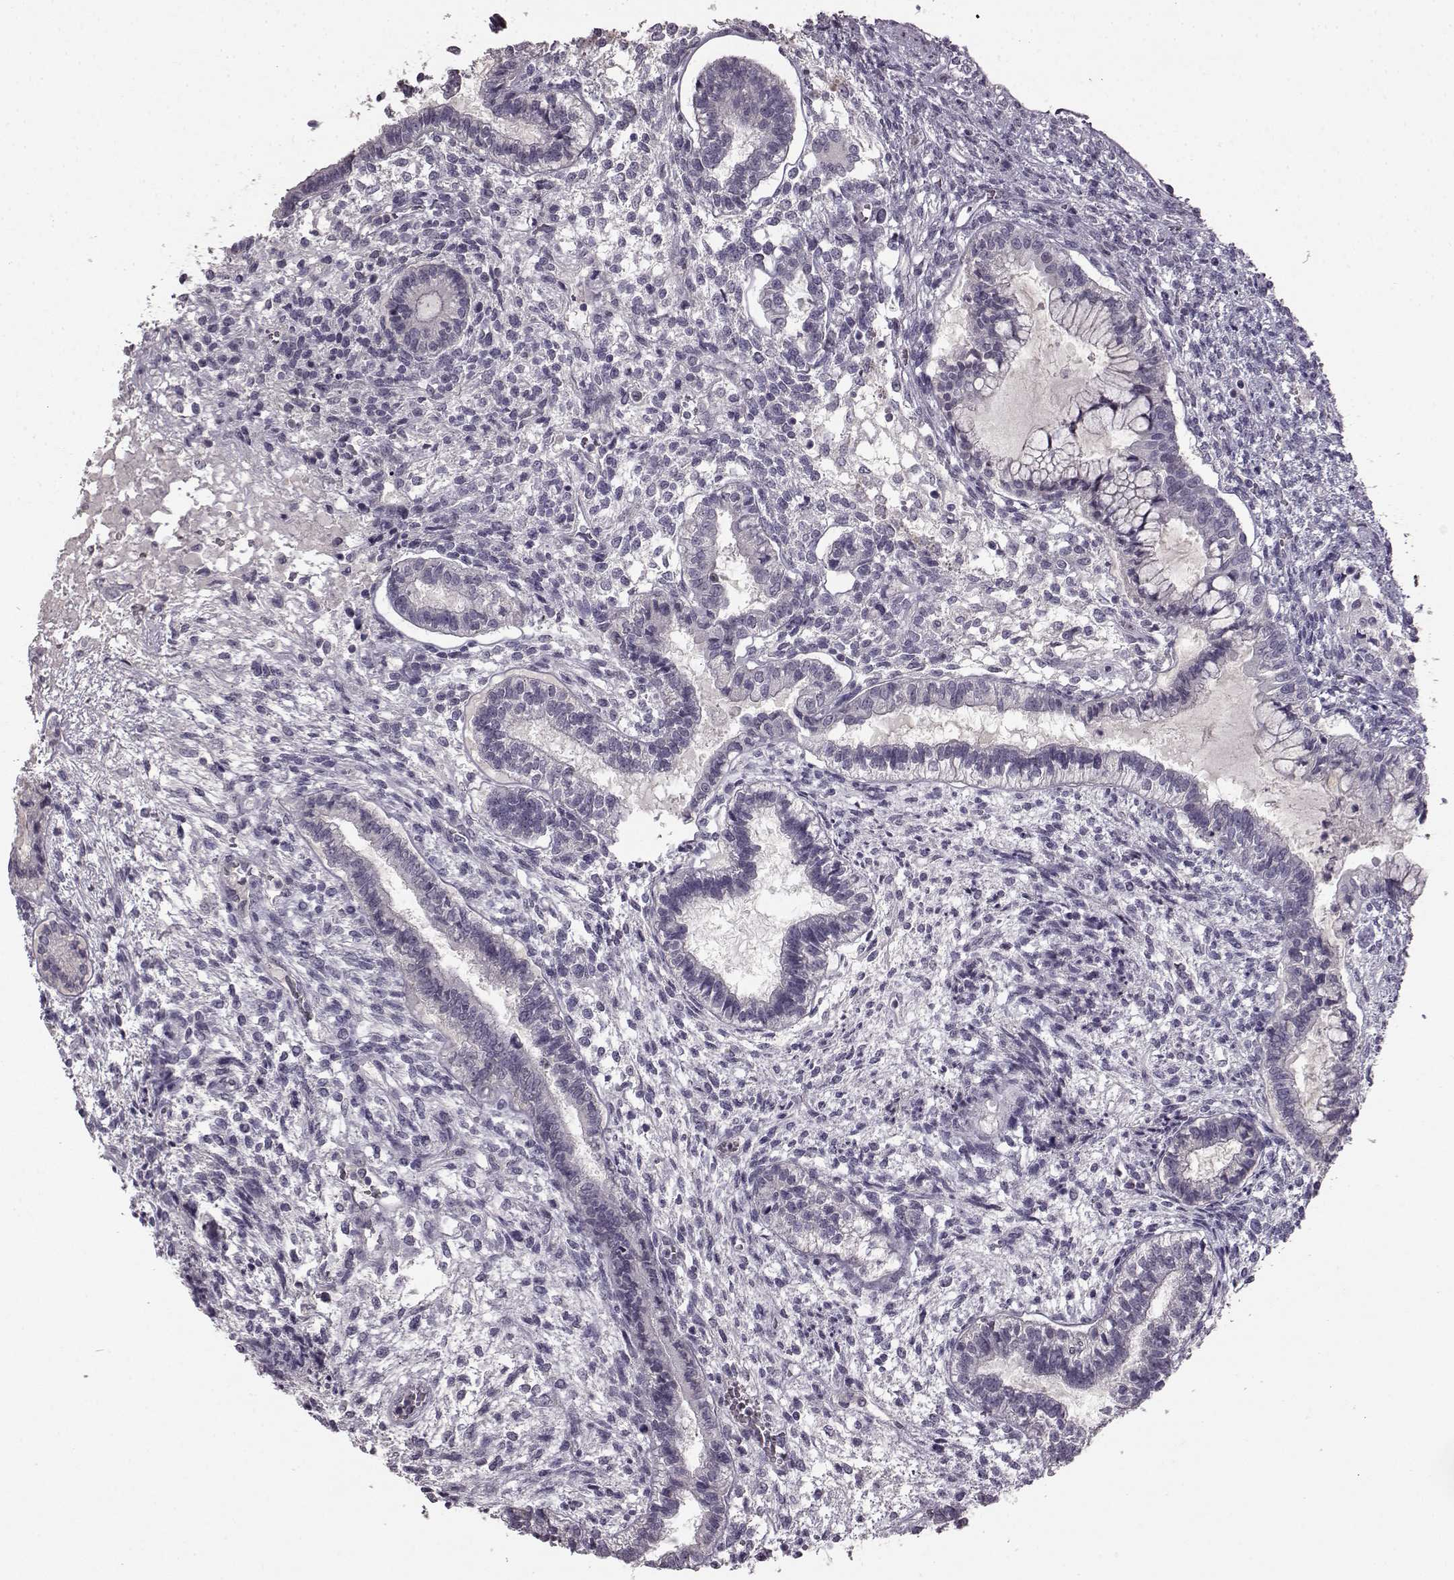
{"staining": {"intensity": "negative", "quantity": "none", "location": "none"}, "tissue": "testis cancer", "cell_type": "Tumor cells", "image_type": "cancer", "snomed": [{"axis": "morphology", "description": "Carcinoma, Embryonal, NOS"}, {"axis": "topography", "description": "Testis"}], "caption": "IHC of human testis cancer displays no staining in tumor cells. (Stains: DAB (3,3'-diaminobenzidine) immunohistochemistry (IHC) with hematoxylin counter stain, Microscopy: brightfield microscopy at high magnification).", "gene": "LHB", "patient": {"sex": "male", "age": 37}}